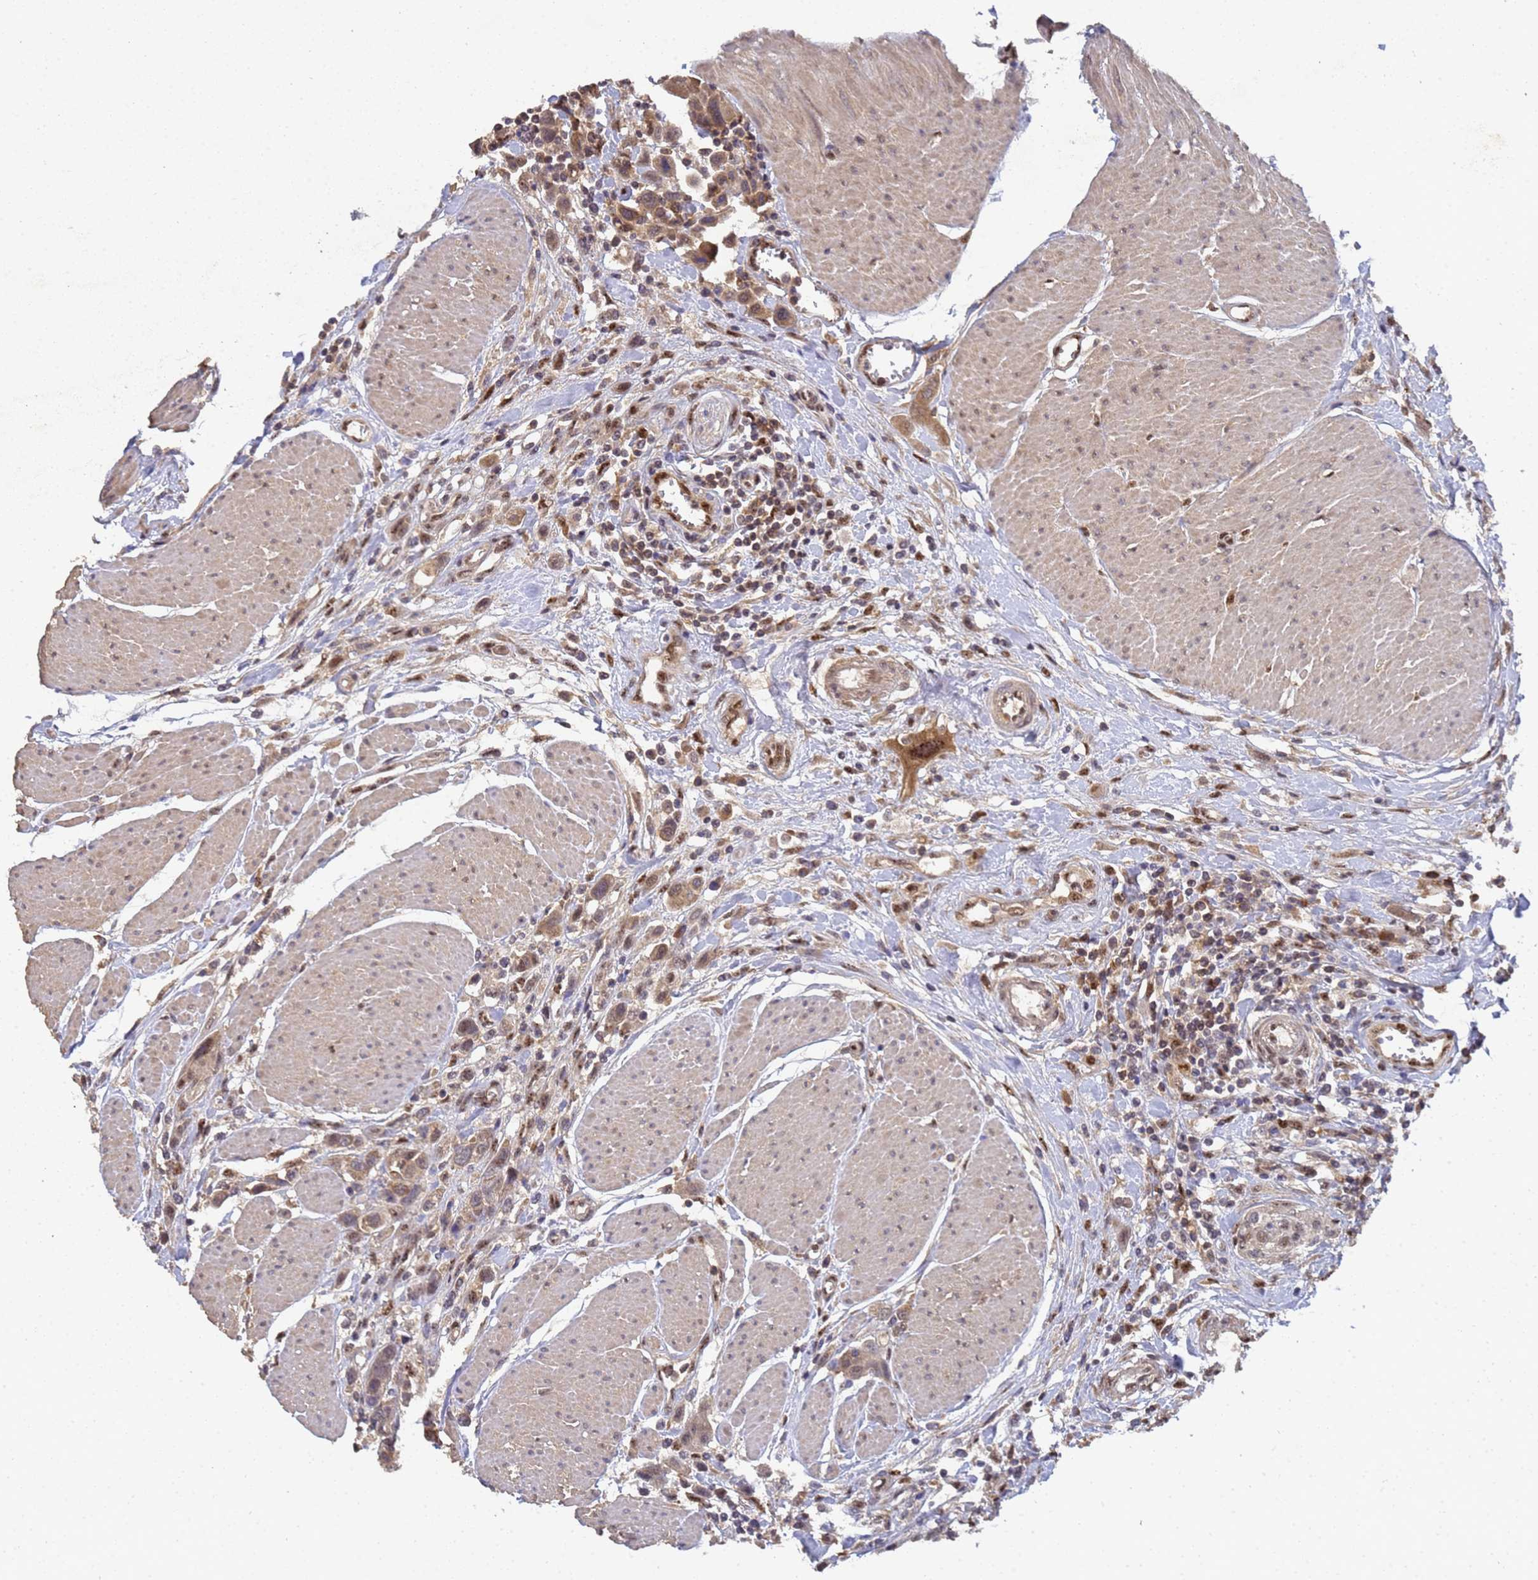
{"staining": {"intensity": "moderate", "quantity": ">75%", "location": "cytoplasmic/membranous"}, "tissue": "urothelial cancer", "cell_type": "Tumor cells", "image_type": "cancer", "snomed": [{"axis": "morphology", "description": "Urothelial carcinoma, High grade"}, {"axis": "topography", "description": "Urinary bladder"}], "caption": "The histopathology image demonstrates staining of high-grade urothelial carcinoma, revealing moderate cytoplasmic/membranous protein staining (brown color) within tumor cells.", "gene": "SECISBP2", "patient": {"sex": "male", "age": 50}}